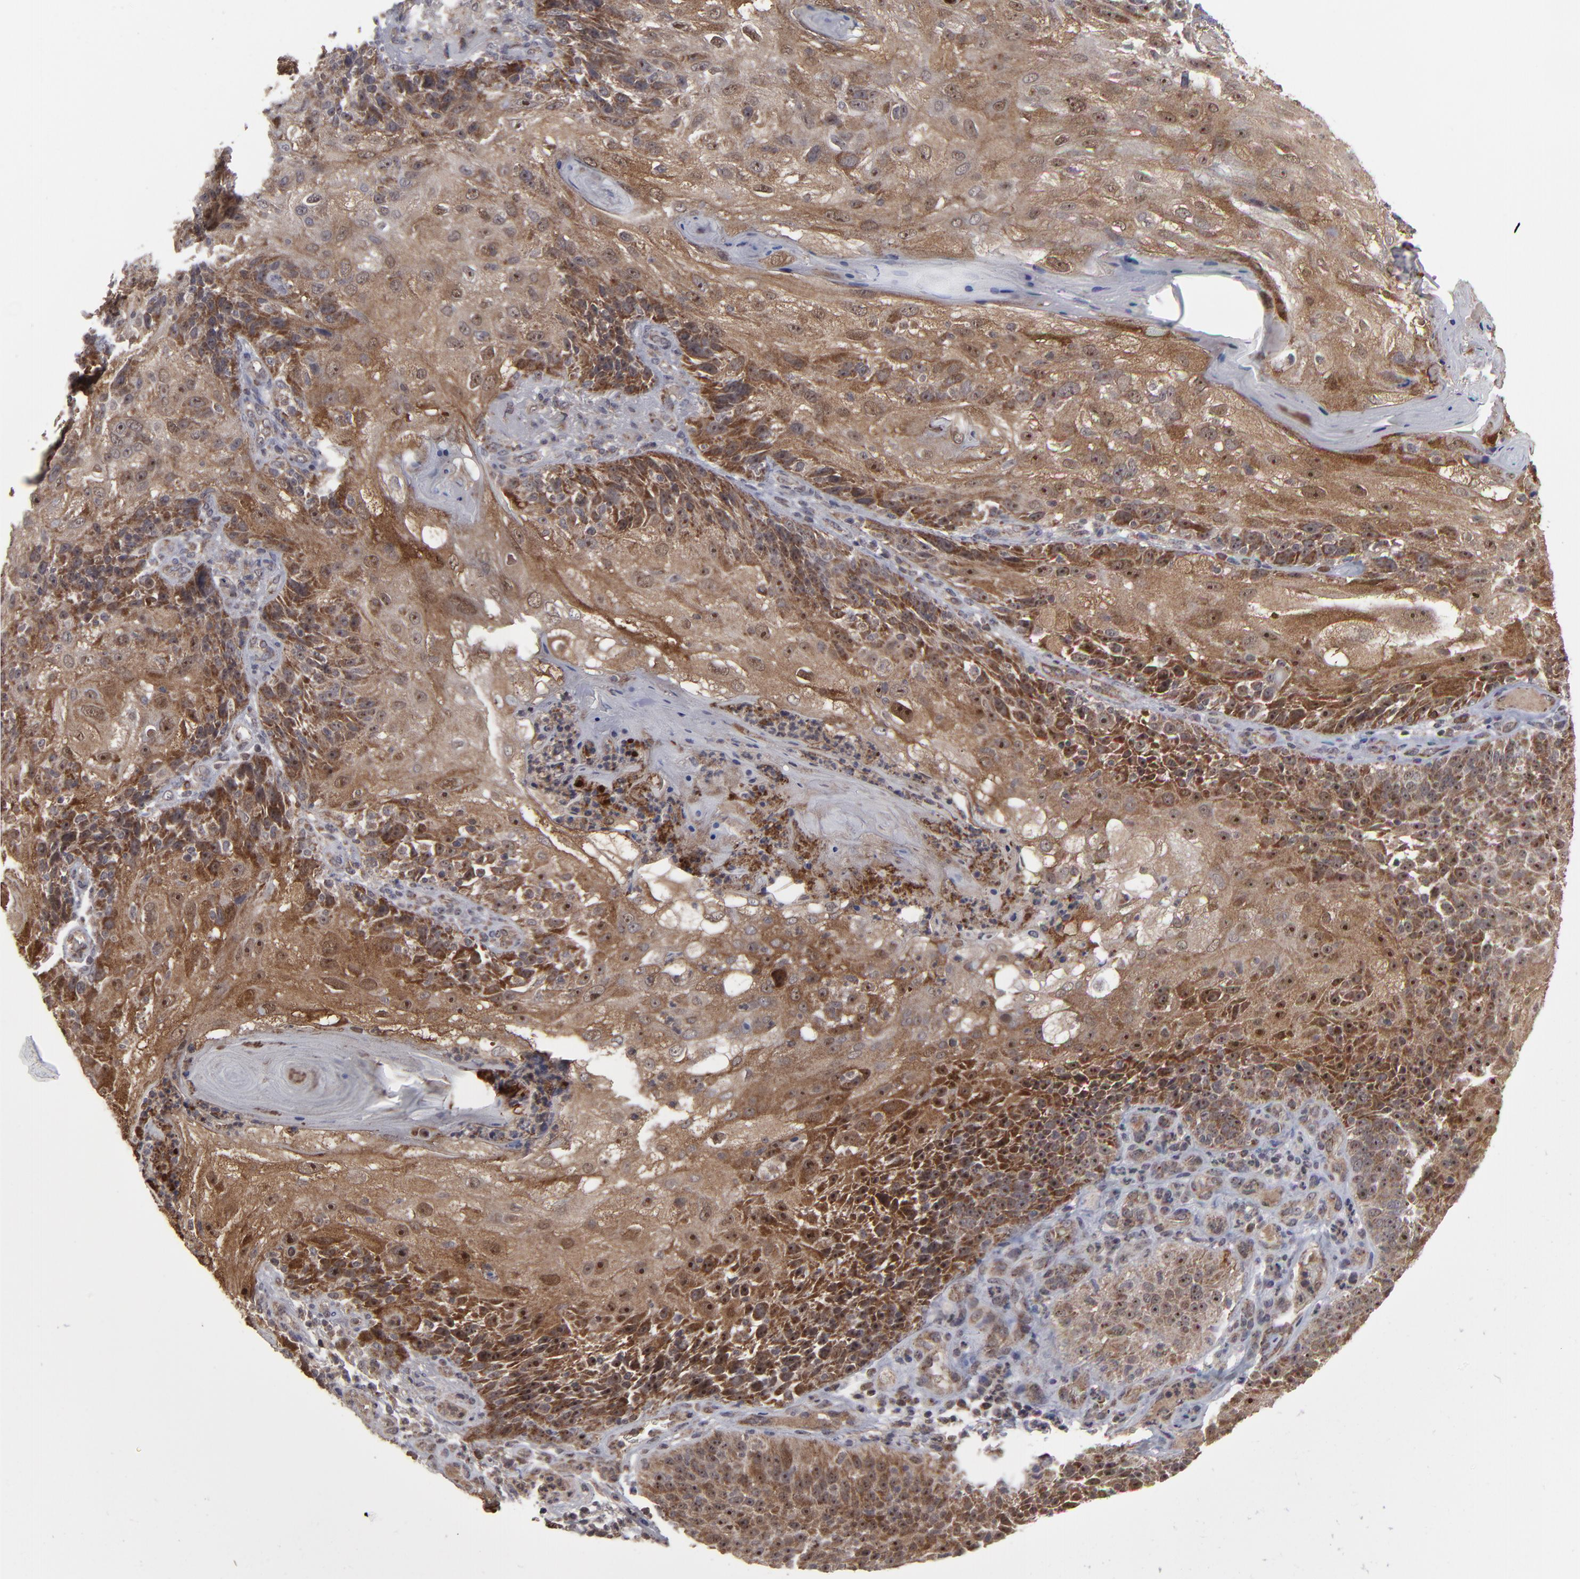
{"staining": {"intensity": "strong", "quantity": ">75%", "location": "cytoplasmic/membranous"}, "tissue": "skin cancer", "cell_type": "Tumor cells", "image_type": "cancer", "snomed": [{"axis": "morphology", "description": "Normal tissue, NOS"}, {"axis": "morphology", "description": "Squamous cell carcinoma, NOS"}, {"axis": "topography", "description": "Skin"}], "caption": "About >75% of tumor cells in squamous cell carcinoma (skin) exhibit strong cytoplasmic/membranous protein staining as visualized by brown immunohistochemical staining.", "gene": "GLCCI1", "patient": {"sex": "female", "age": 83}}